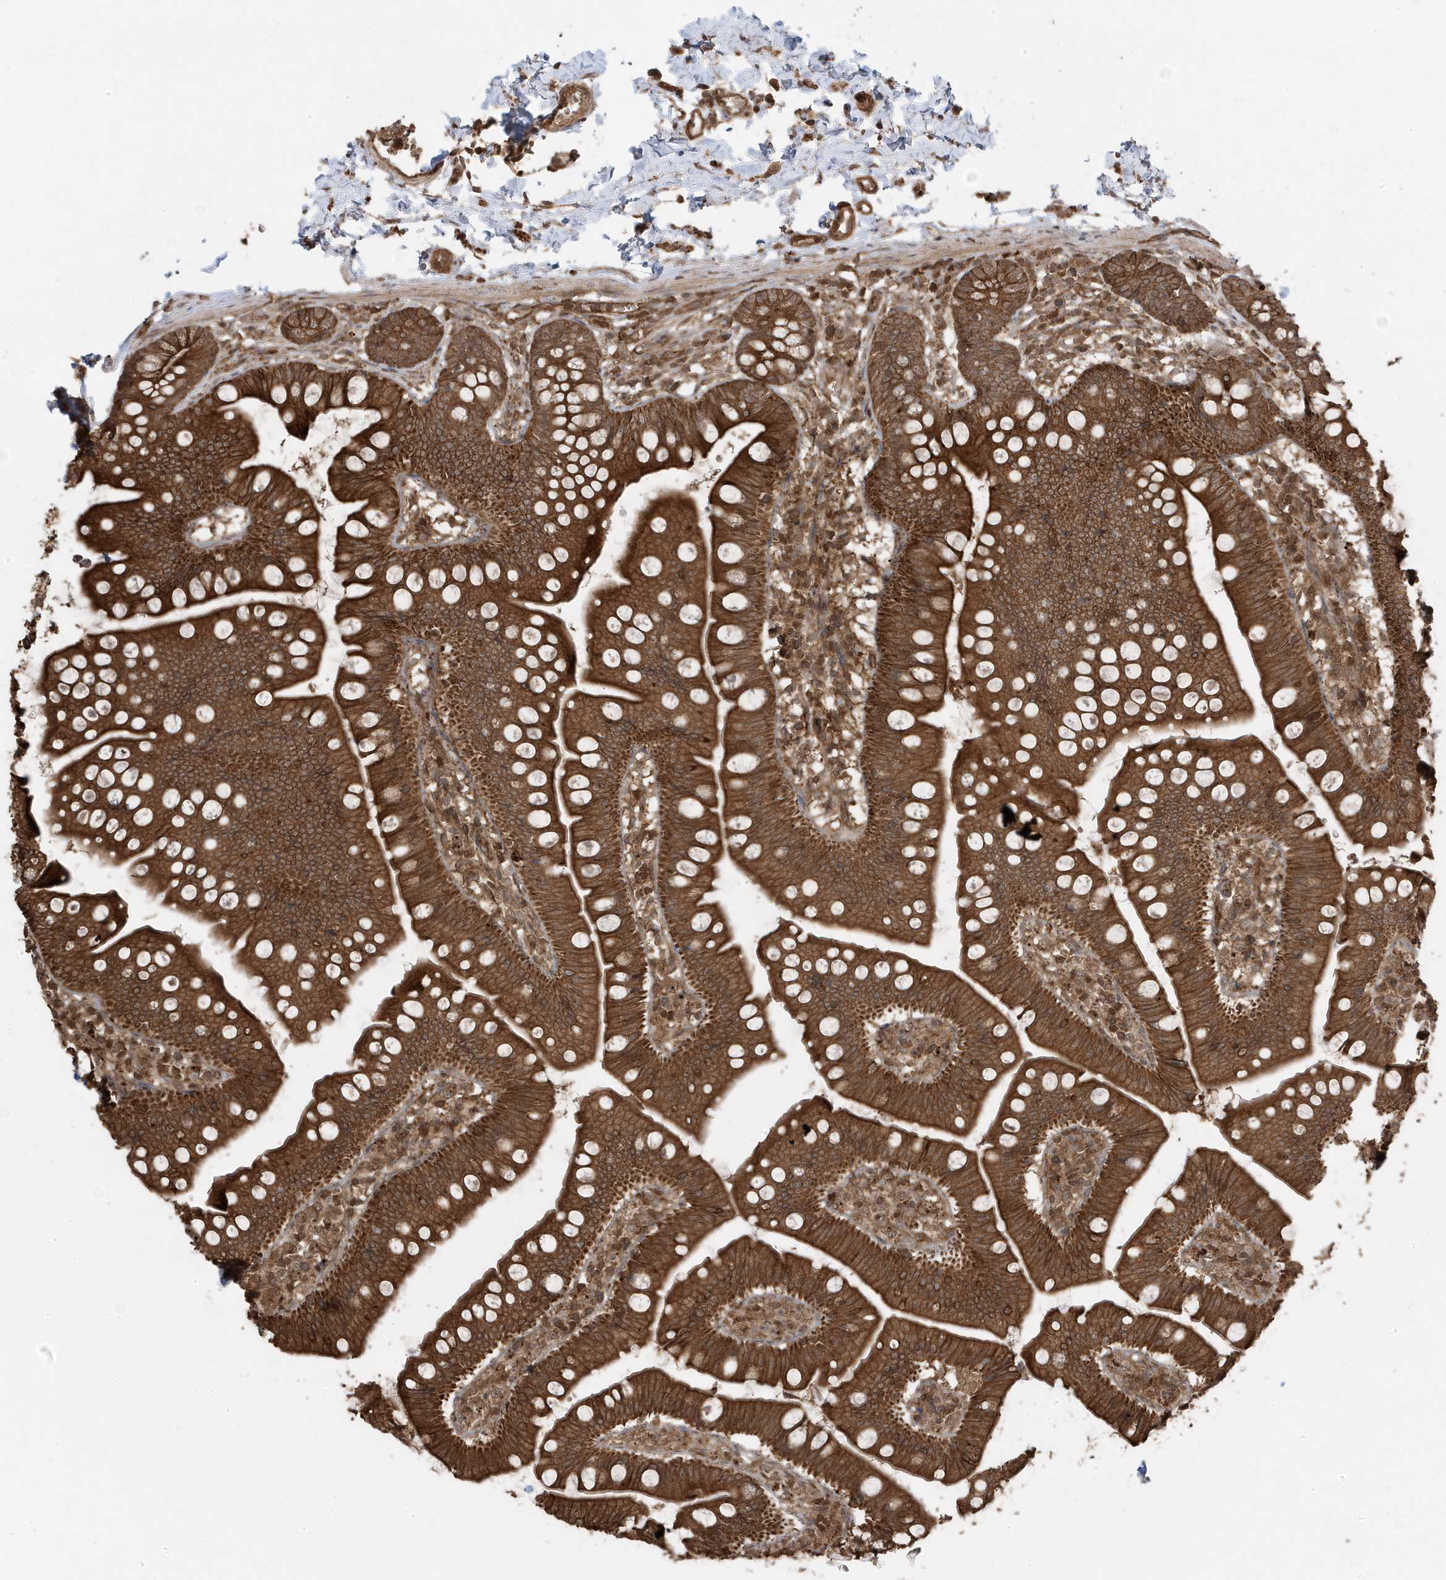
{"staining": {"intensity": "strong", "quantity": ">75%", "location": "cytoplasmic/membranous"}, "tissue": "small intestine", "cell_type": "Glandular cells", "image_type": "normal", "snomed": [{"axis": "morphology", "description": "Normal tissue, NOS"}, {"axis": "topography", "description": "Small intestine"}], "caption": "There is high levels of strong cytoplasmic/membranous positivity in glandular cells of benign small intestine, as demonstrated by immunohistochemical staining (brown color).", "gene": "ASAP1", "patient": {"sex": "male", "age": 7}}